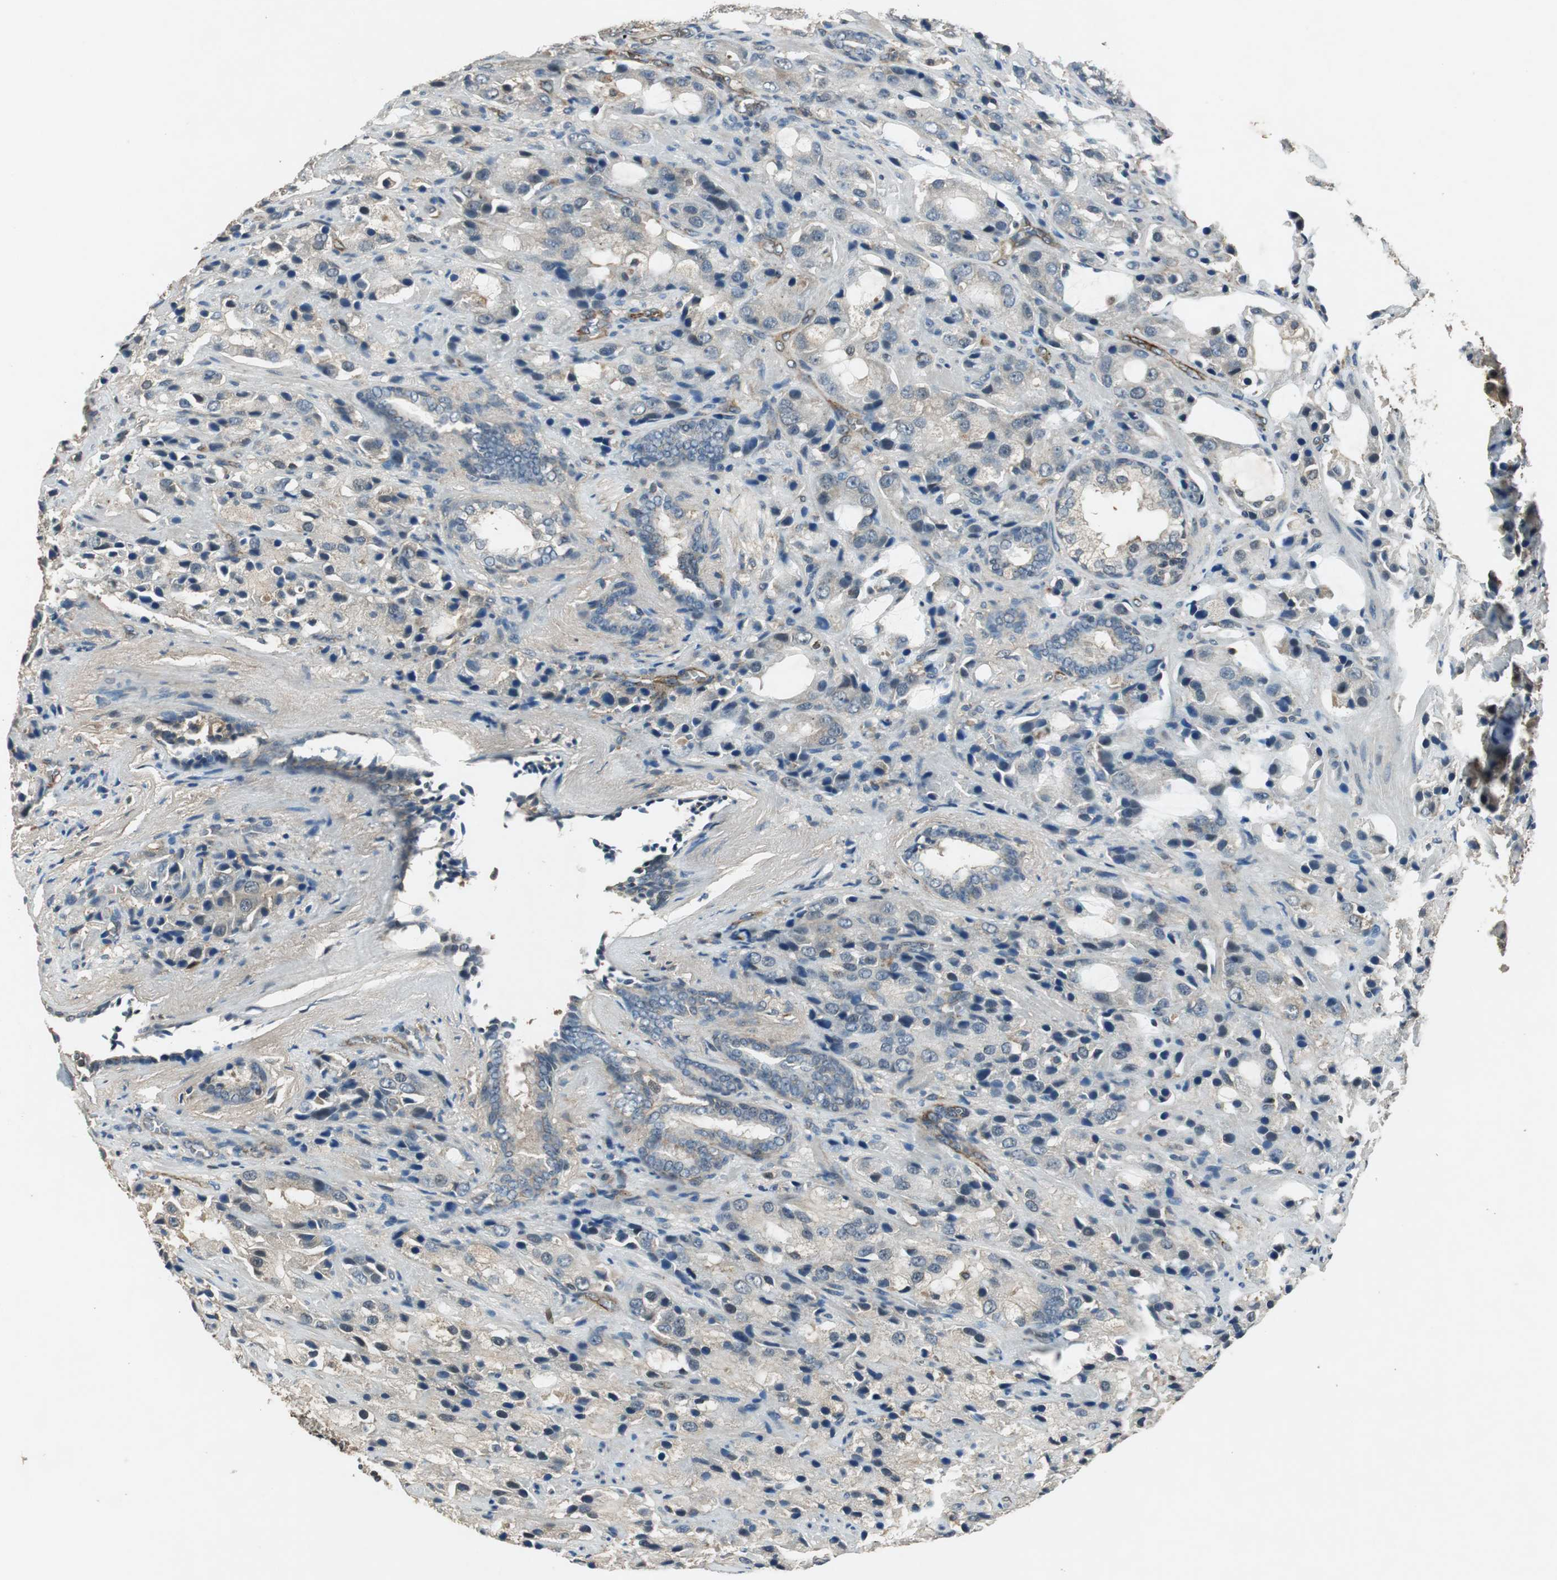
{"staining": {"intensity": "weak", "quantity": "25%-75%", "location": "cytoplasmic/membranous"}, "tissue": "prostate cancer", "cell_type": "Tumor cells", "image_type": "cancer", "snomed": [{"axis": "morphology", "description": "Adenocarcinoma, High grade"}, {"axis": "topography", "description": "Prostate"}], "caption": "A high-resolution image shows immunohistochemistry staining of prostate adenocarcinoma (high-grade), which displays weak cytoplasmic/membranous staining in approximately 25%-75% of tumor cells.", "gene": "PSMB4", "patient": {"sex": "male", "age": 70}}